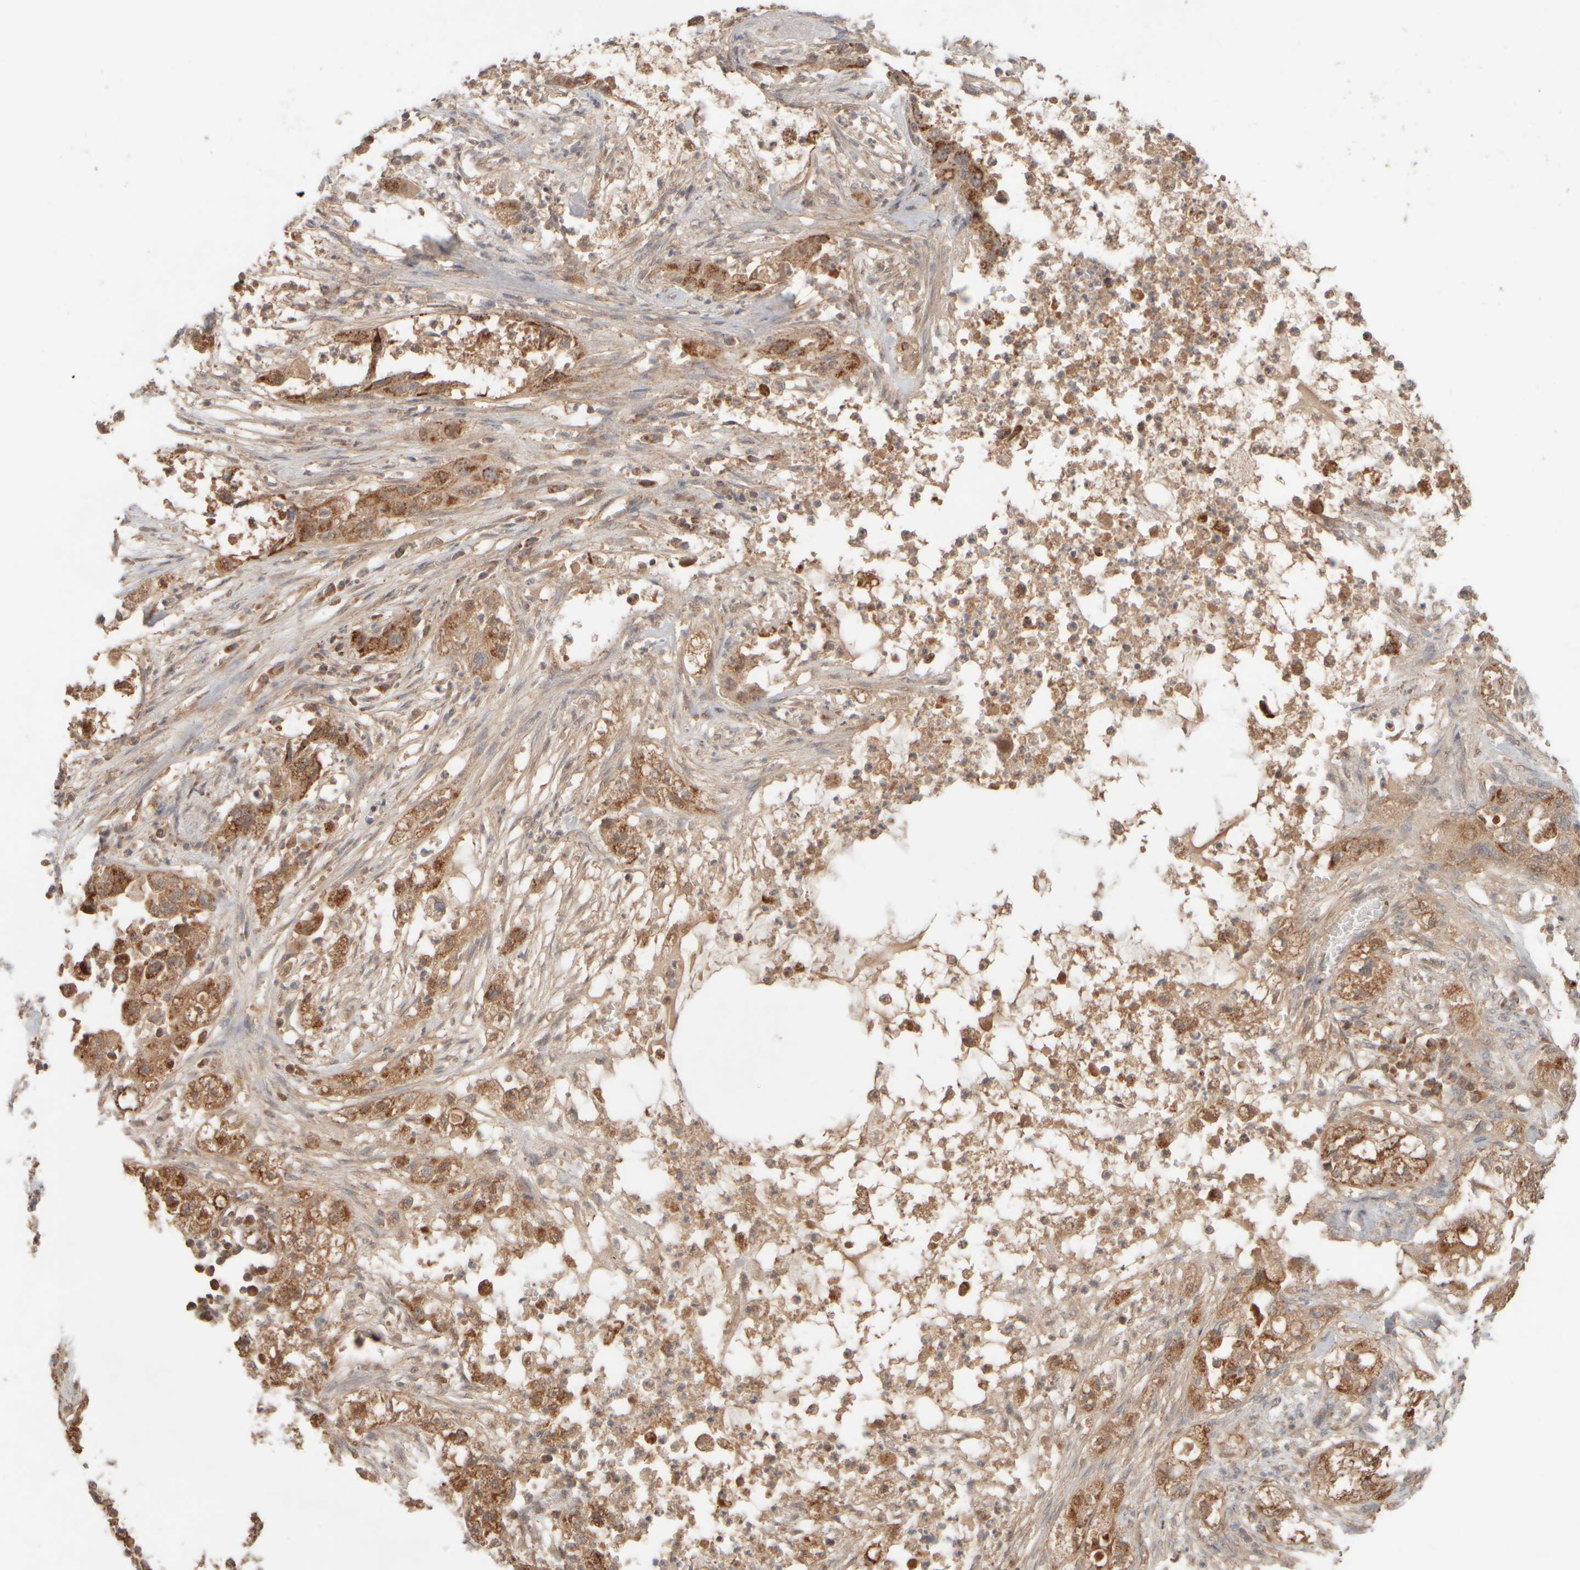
{"staining": {"intensity": "strong", "quantity": ">75%", "location": "cytoplasmic/membranous"}, "tissue": "pancreatic cancer", "cell_type": "Tumor cells", "image_type": "cancer", "snomed": [{"axis": "morphology", "description": "Adenocarcinoma, NOS"}, {"axis": "topography", "description": "Pancreas"}], "caption": "This photomicrograph demonstrates immunohistochemistry staining of human pancreatic adenocarcinoma, with high strong cytoplasmic/membranous positivity in about >75% of tumor cells.", "gene": "EIF2B3", "patient": {"sex": "female", "age": 78}}